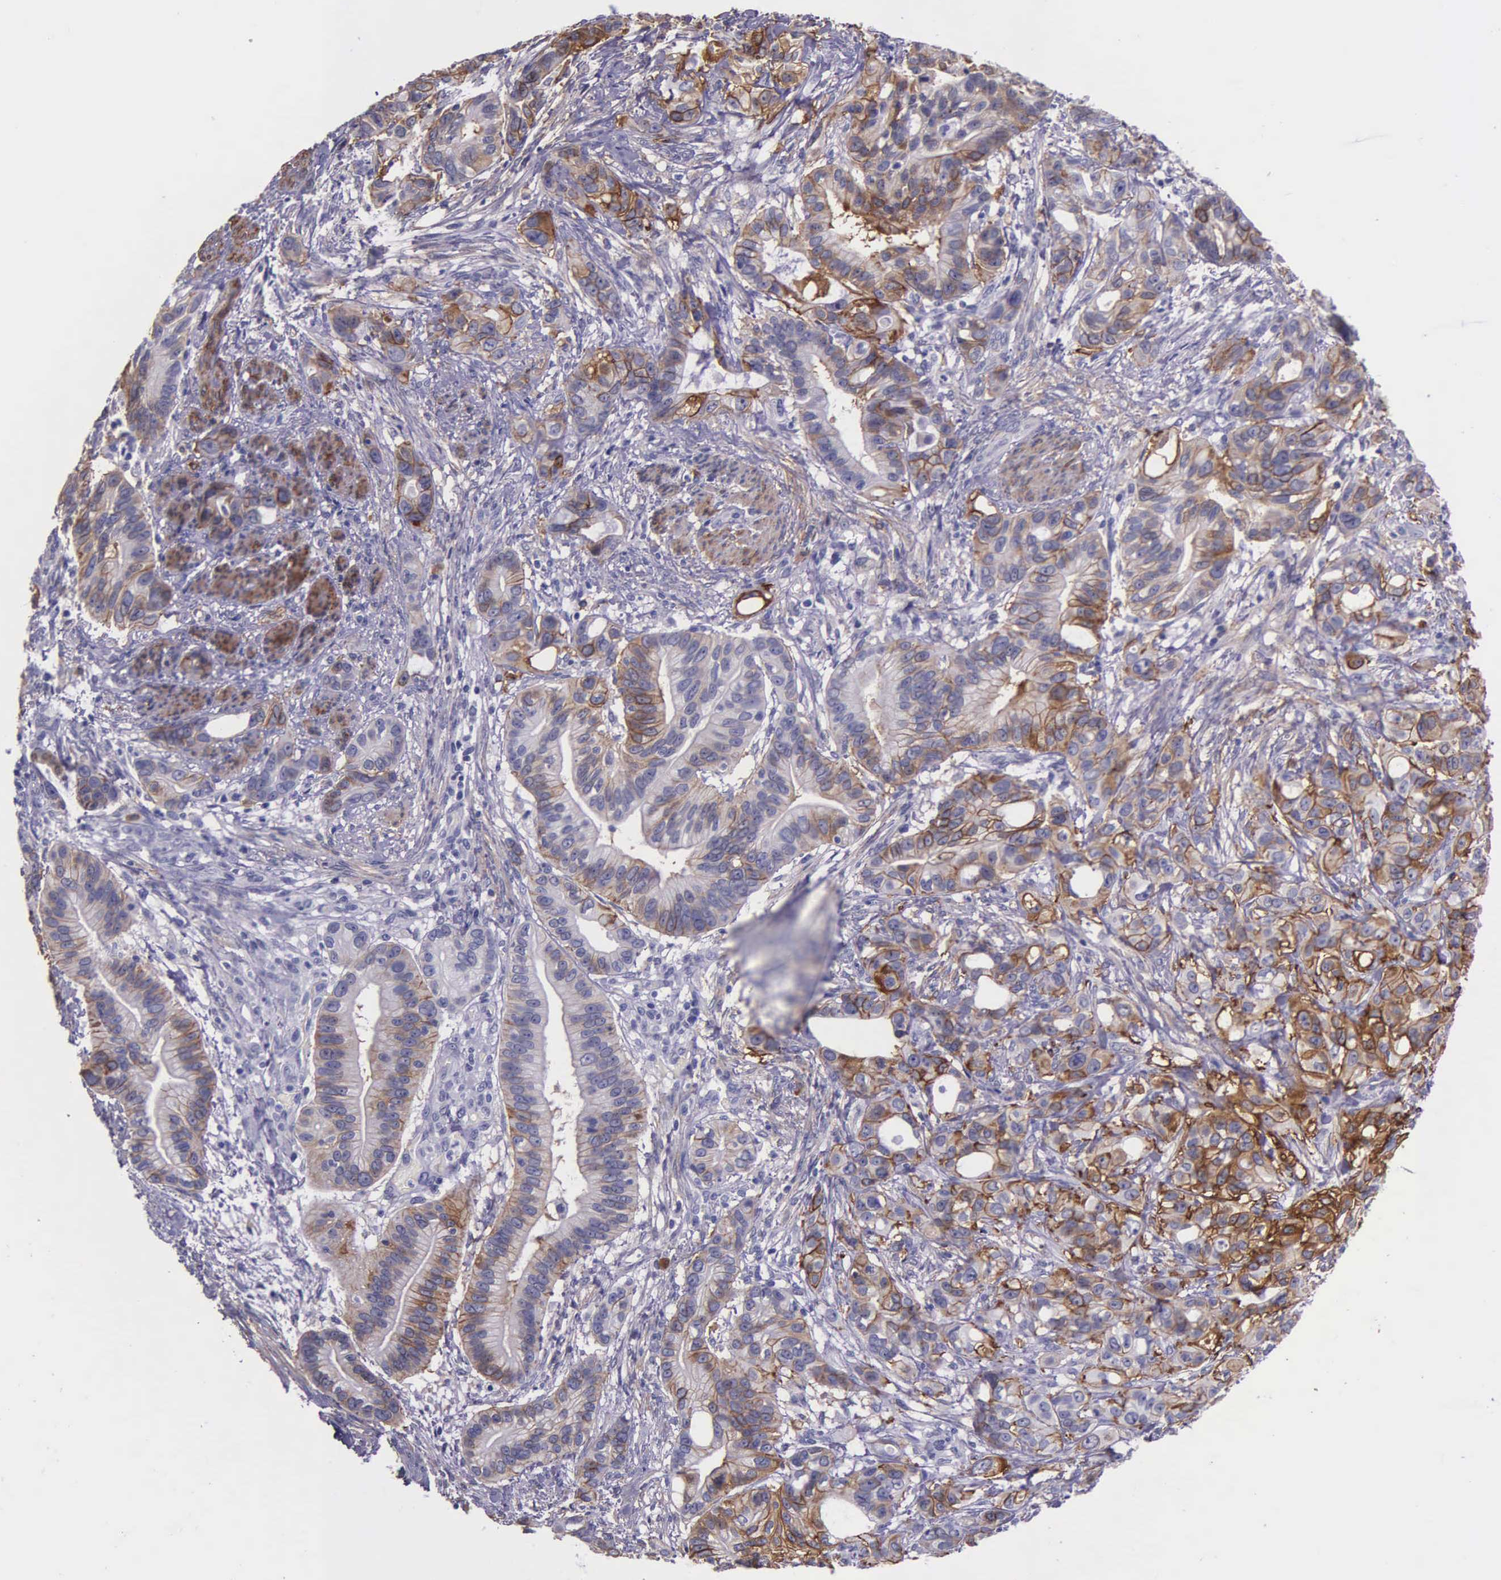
{"staining": {"intensity": "strong", "quantity": ">75%", "location": "cytoplasmic/membranous"}, "tissue": "stomach cancer", "cell_type": "Tumor cells", "image_type": "cancer", "snomed": [{"axis": "morphology", "description": "Adenocarcinoma, NOS"}, {"axis": "topography", "description": "Stomach, upper"}], "caption": "Immunohistochemistry micrograph of neoplastic tissue: stomach cancer (adenocarcinoma) stained using IHC demonstrates high levels of strong protein expression localized specifically in the cytoplasmic/membranous of tumor cells, appearing as a cytoplasmic/membranous brown color.", "gene": "AHNAK2", "patient": {"sex": "male", "age": 47}}